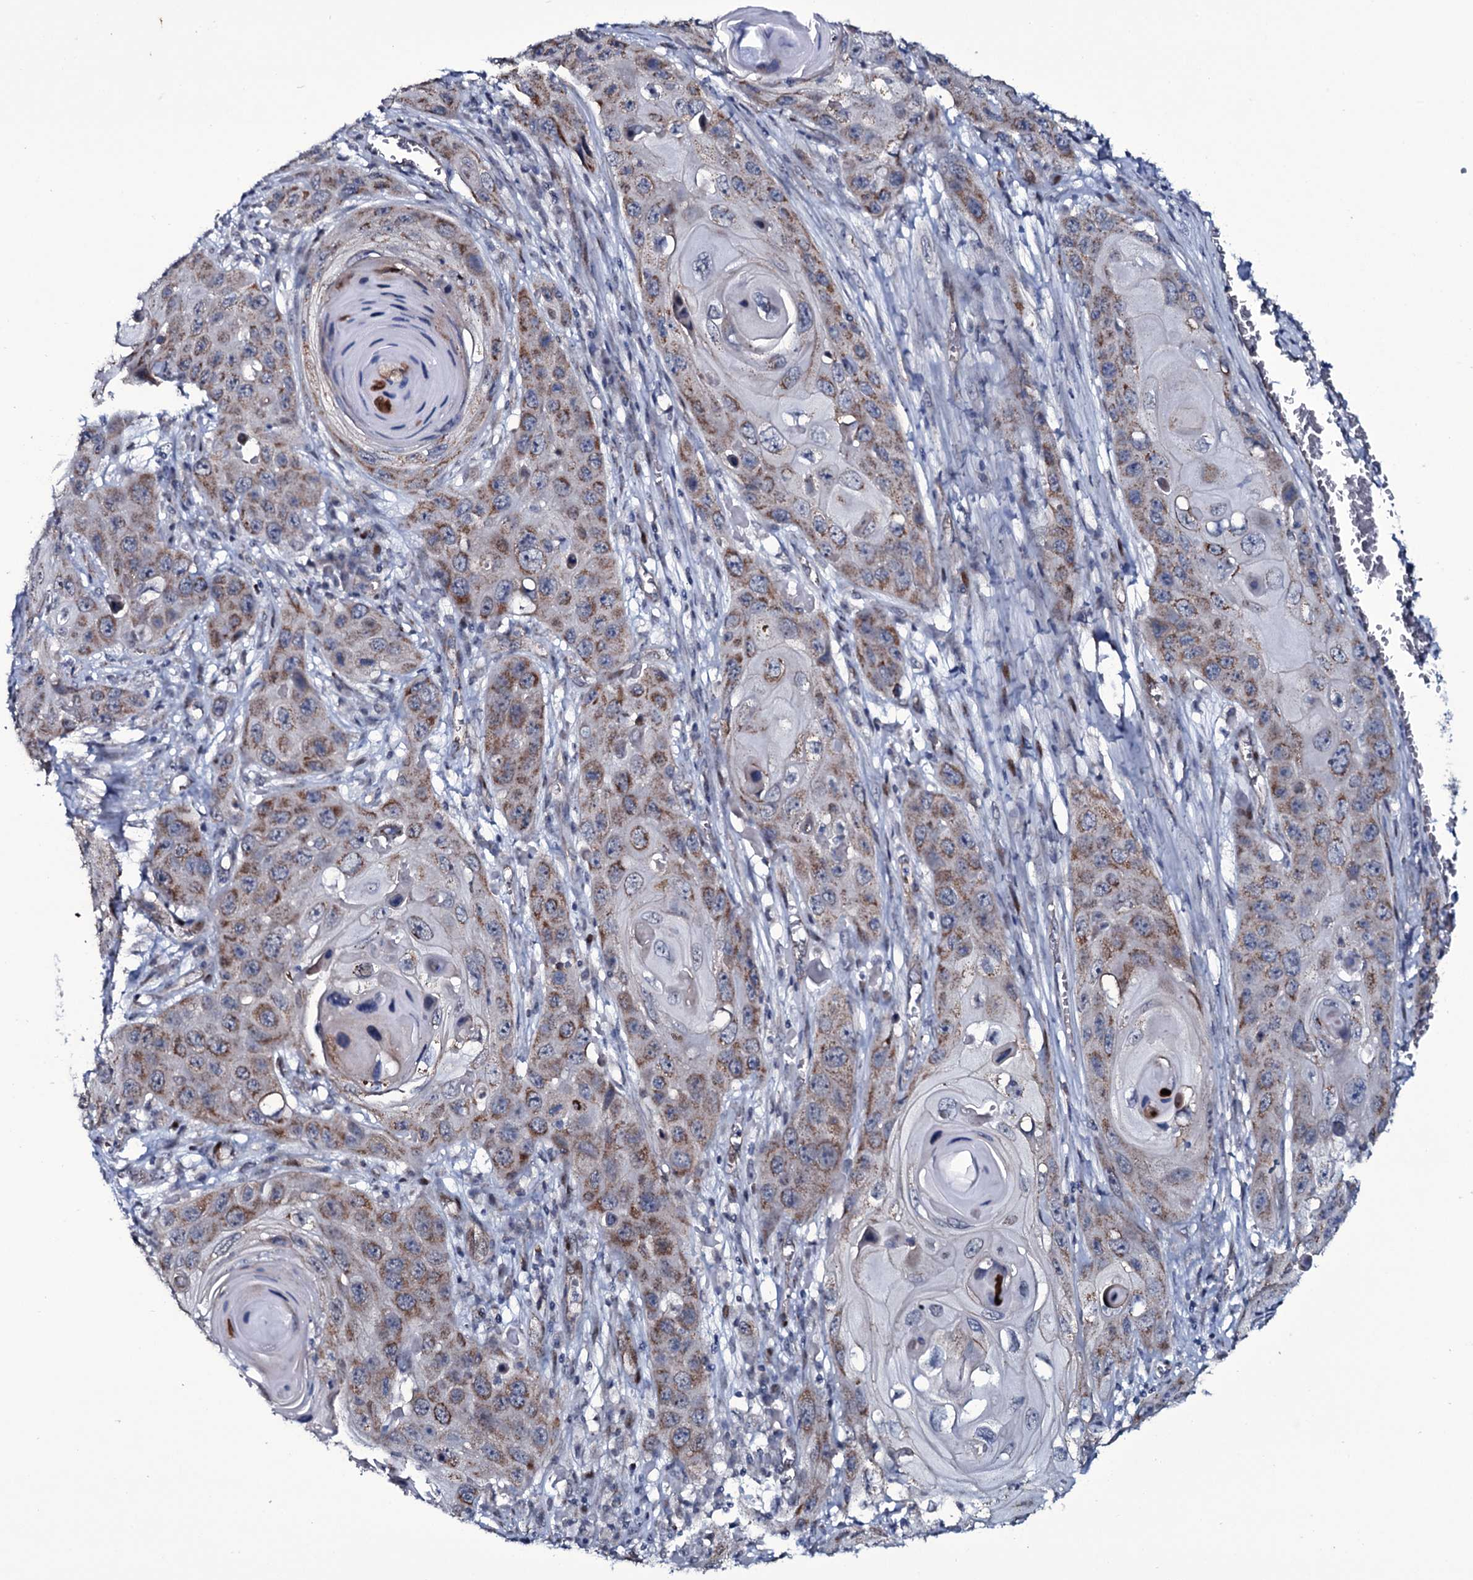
{"staining": {"intensity": "moderate", "quantity": ">75%", "location": "cytoplasmic/membranous"}, "tissue": "skin cancer", "cell_type": "Tumor cells", "image_type": "cancer", "snomed": [{"axis": "morphology", "description": "Squamous cell carcinoma, NOS"}, {"axis": "topography", "description": "Skin"}], "caption": "A brown stain labels moderate cytoplasmic/membranous staining of a protein in skin cancer tumor cells. (IHC, brightfield microscopy, high magnification).", "gene": "WIPF3", "patient": {"sex": "male", "age": 55}}